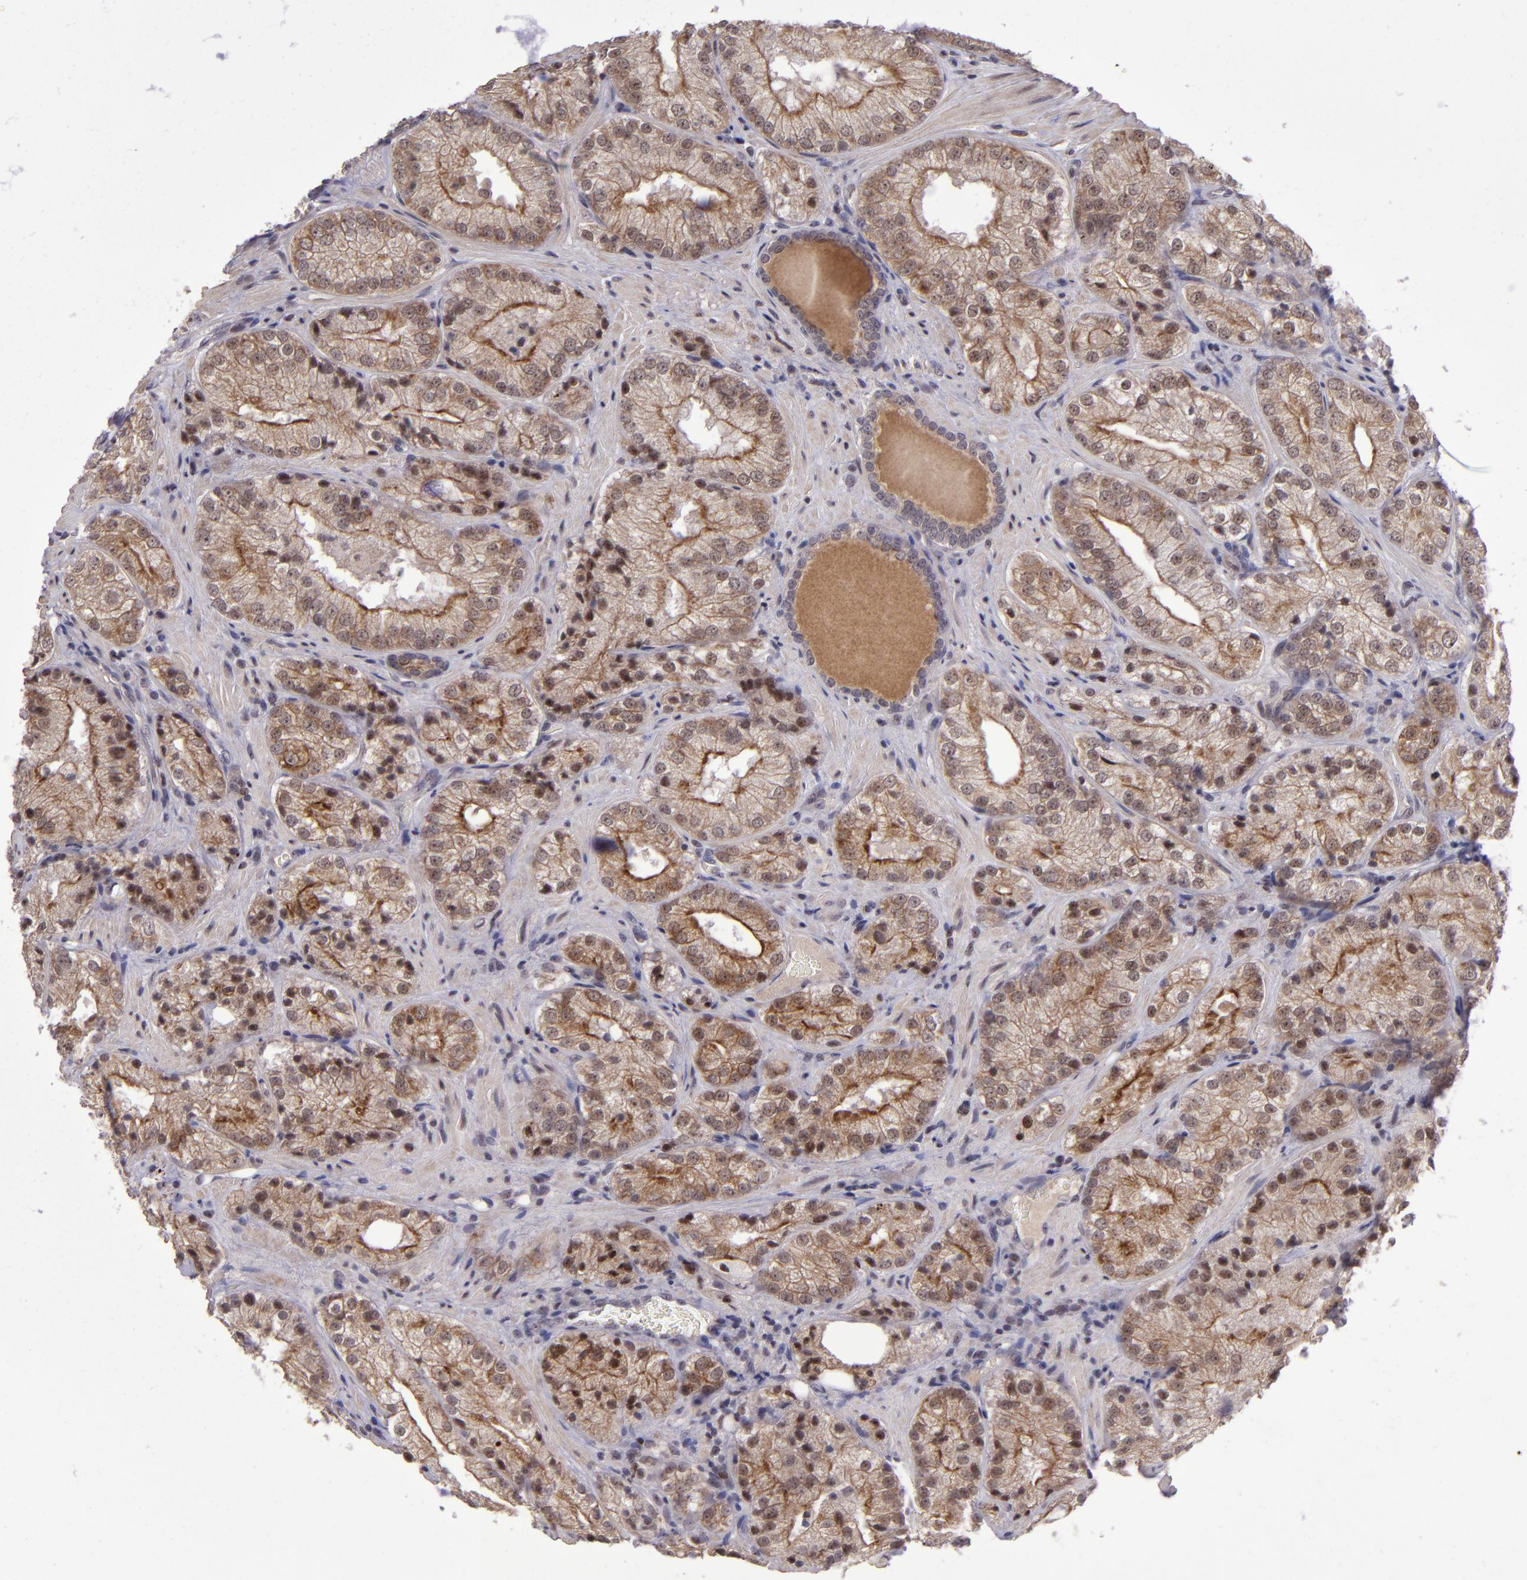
{"staining": {"intensity": "moderate", "quantity": ">75%", "location": "cytoplasmic/membranous"}, "tissue": "prostate cancer", "cell_type": "Tumor cells", "image_type": "cancer", "snomed": [{"axis": "morphology", "description": "Adenocarcinoma, Low grade"}, {"axis": "topography", "description": "Prostate"}], "caption": "The image demonstrates staining of prostate cancer (low-grade adenocarcinoma), revealing moderate cytoplasmic/membranous protein expression (brown color) within tumor cells. (Brightfield microscopy of DAB IHC at high magnification).", "gene": "PCNX4", "patient": {"sex": "male", "age": 60}}